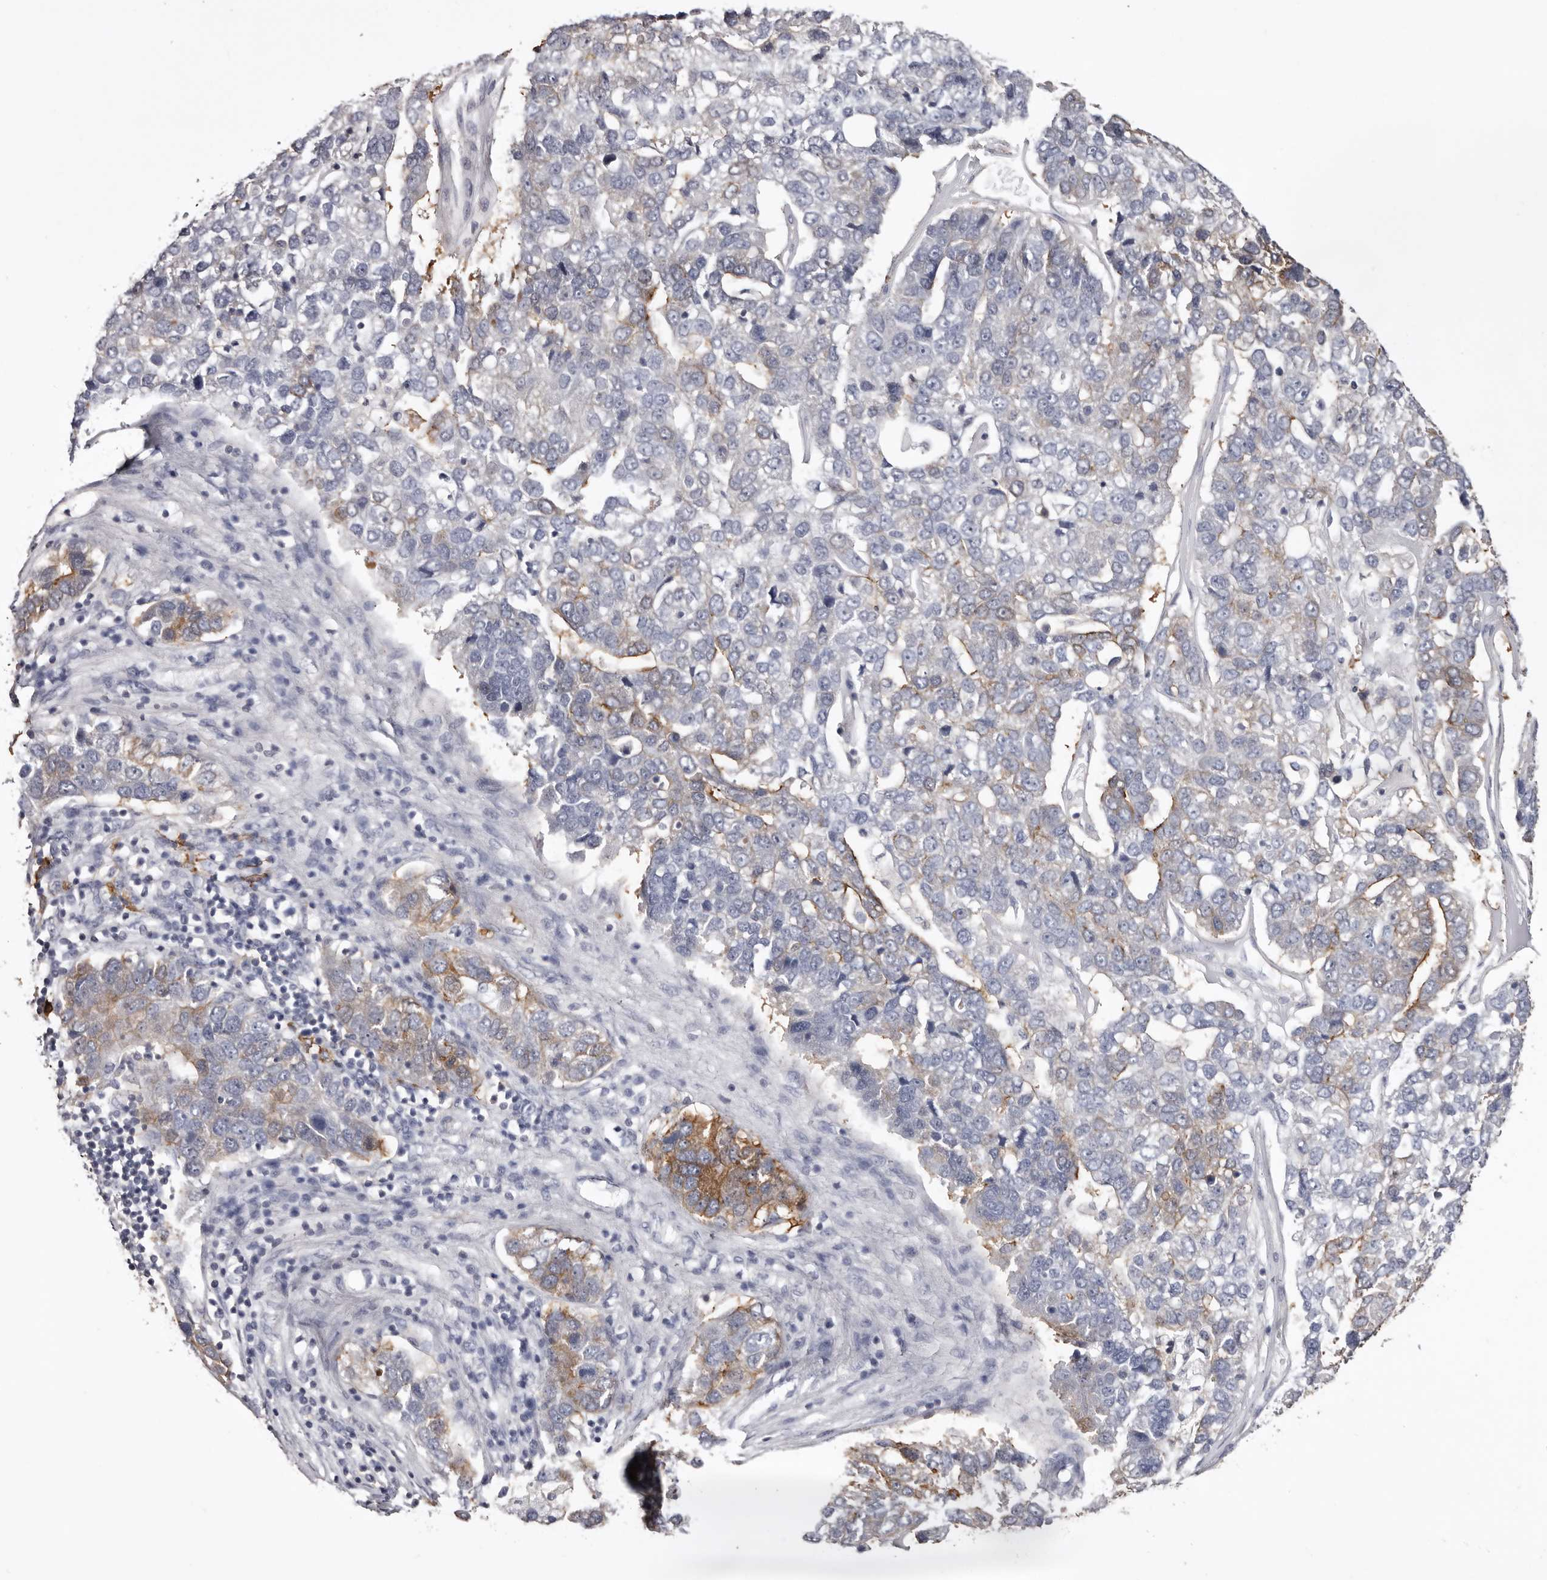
{"staining": {"intensity": "moderate", "quantity": "<25%", "location": "cytoplasmic/membranous"}, "tissue": "pancreatic cancer", "cell_type": "Tumor cells", "image_type": "cancer", "snomed": [{"axis": "morphology", "description": "Adenocarcinoma, NOS"}, {"axis": "topography", "description": "Pancreas"}], "caption": "A histopathology image showing moderate cytoplasmic/membranous expression in about <25% of tumor cells in pancreatic cancer, as visualized by brown immunohistochemical staining.", "gene": "LAD1", "patient": {"sex": "female", "age": 61}}